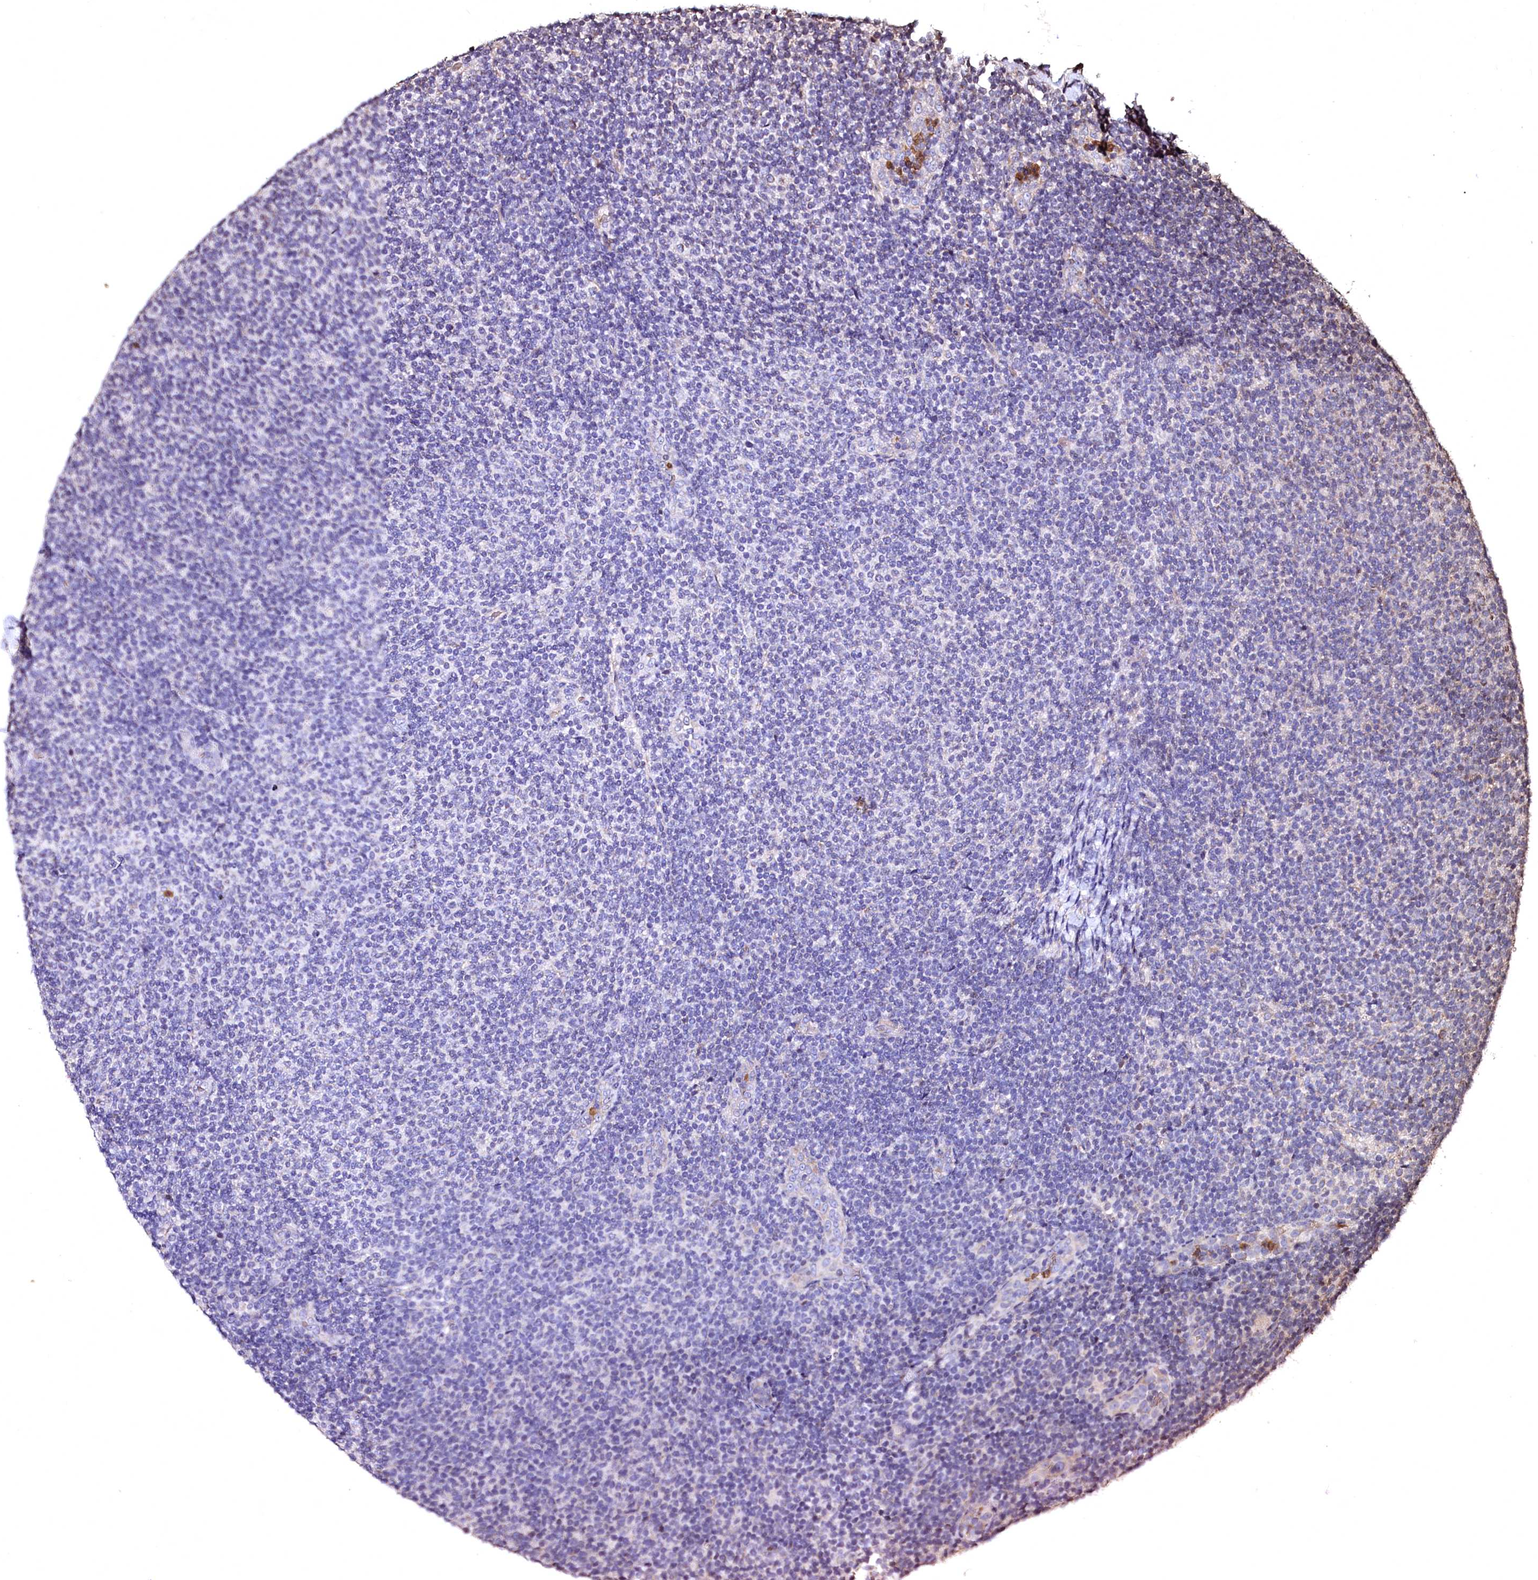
{"staining": {"intensity": "negative", "quantity": "none", "location": "none"}, "tissue": "lymphoma", "cell_type": "Tumor cells", "image_type": "cancer", "snomed": [{"axis": "morphology", "description": "Malignant lymphoma, non-Hodgkin's type, Low grade"}, {"axis": "topography", "description": "Lymph node"}], "caption": "Immunohistochemistry image of neoplastic tissue: human low-grade malignant lymphoma, non-Hodgkin's type stained with DAB (3,3'-diaminobenzidine) reveals no significant protein expression in tumor cells. (Stains: DAB (3,3'-diaminobenzidine) IHC with hematoxylin counter stain, Microscopy: brightfield microscopy at high magnification).", "gene": "SPTA1", "patient": {"sex": "male", "age": 66}}